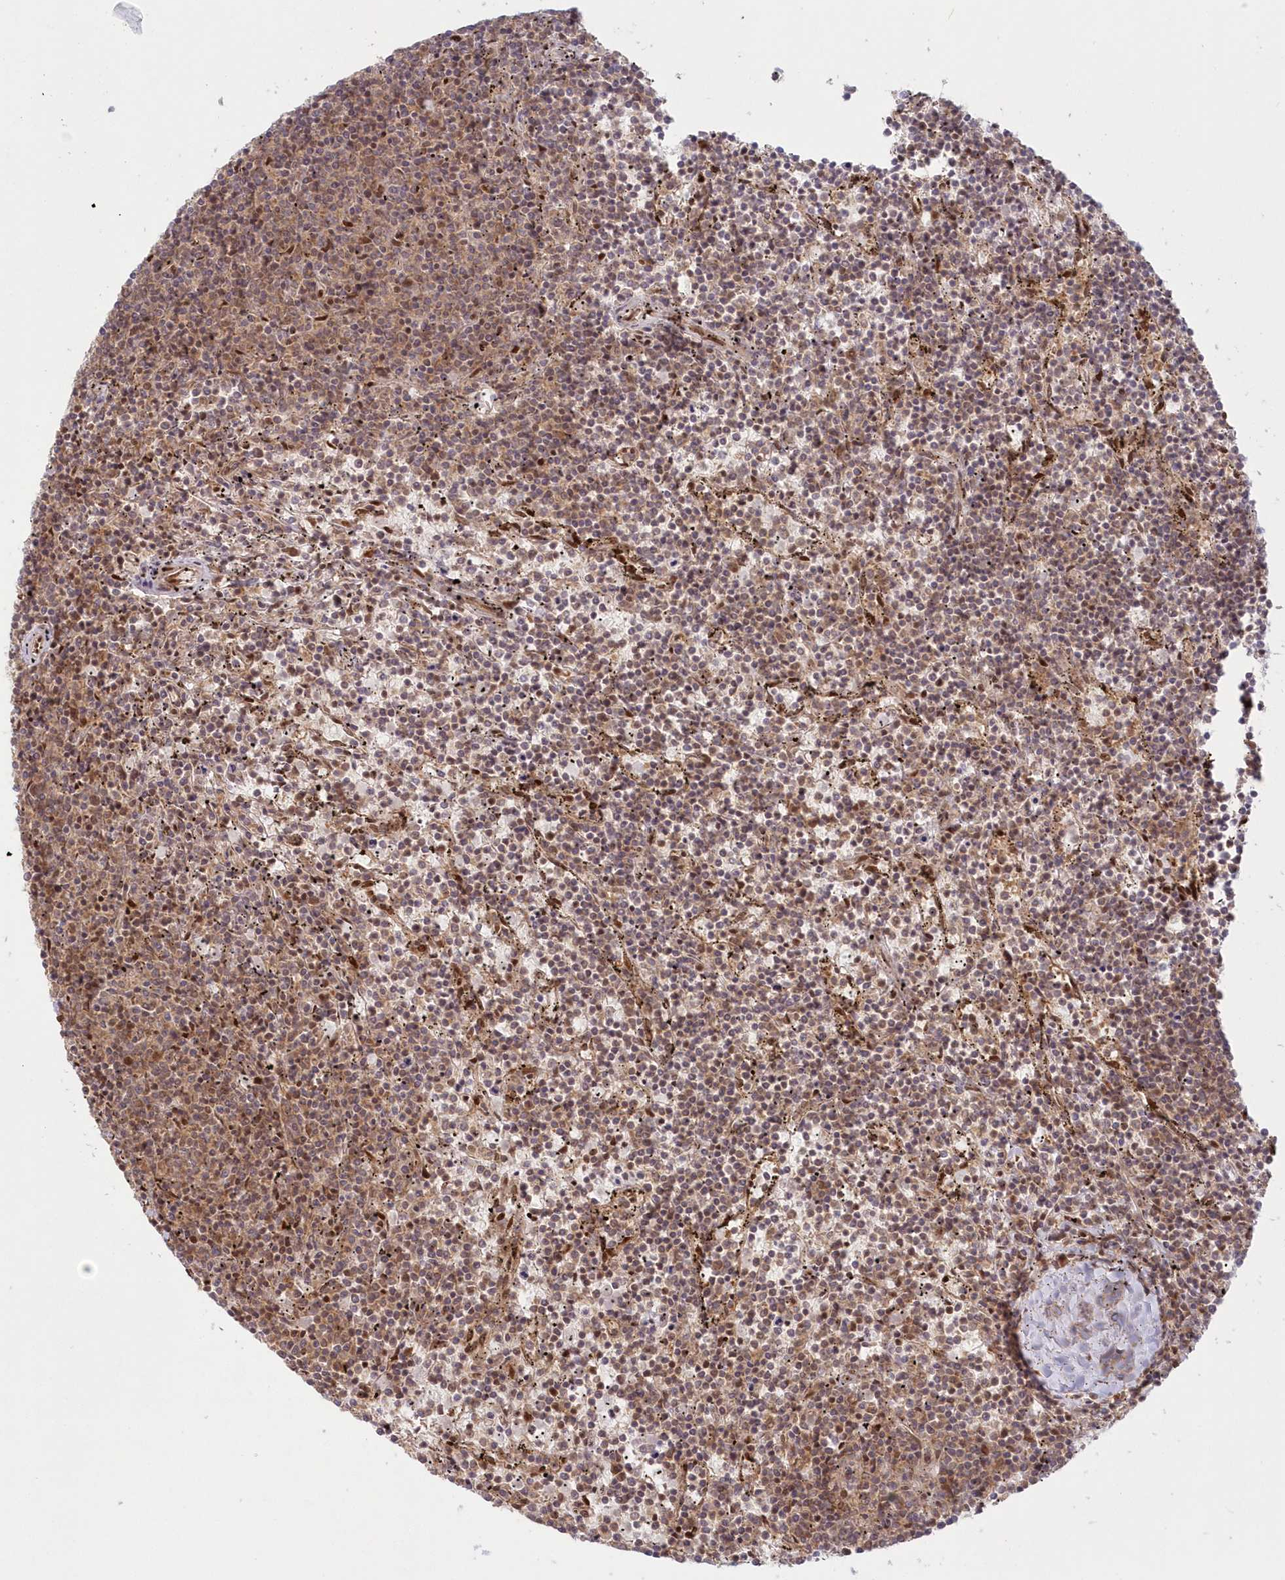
{"staining": {"intensity": "negative", "quantity": "none", "location": "none"}, "tissue": "lymphoma", "cell_type": "Tumor cells", "image_type": "cancer", "snomed": [{"axis": "morphology", "description": "Malignant lymphoma, non-Hodgkin's type, Low grade"}, {"axis": "topography", "description": "Spleen"}], "caption": "Malignant lymphoma, non-Hodgkin's type (low-grade) stained for a protein using IHC demonstrates no staining tumor cells.", "gene": "TOGARAM2", "patient": {"sex": "female", "age": 50}}